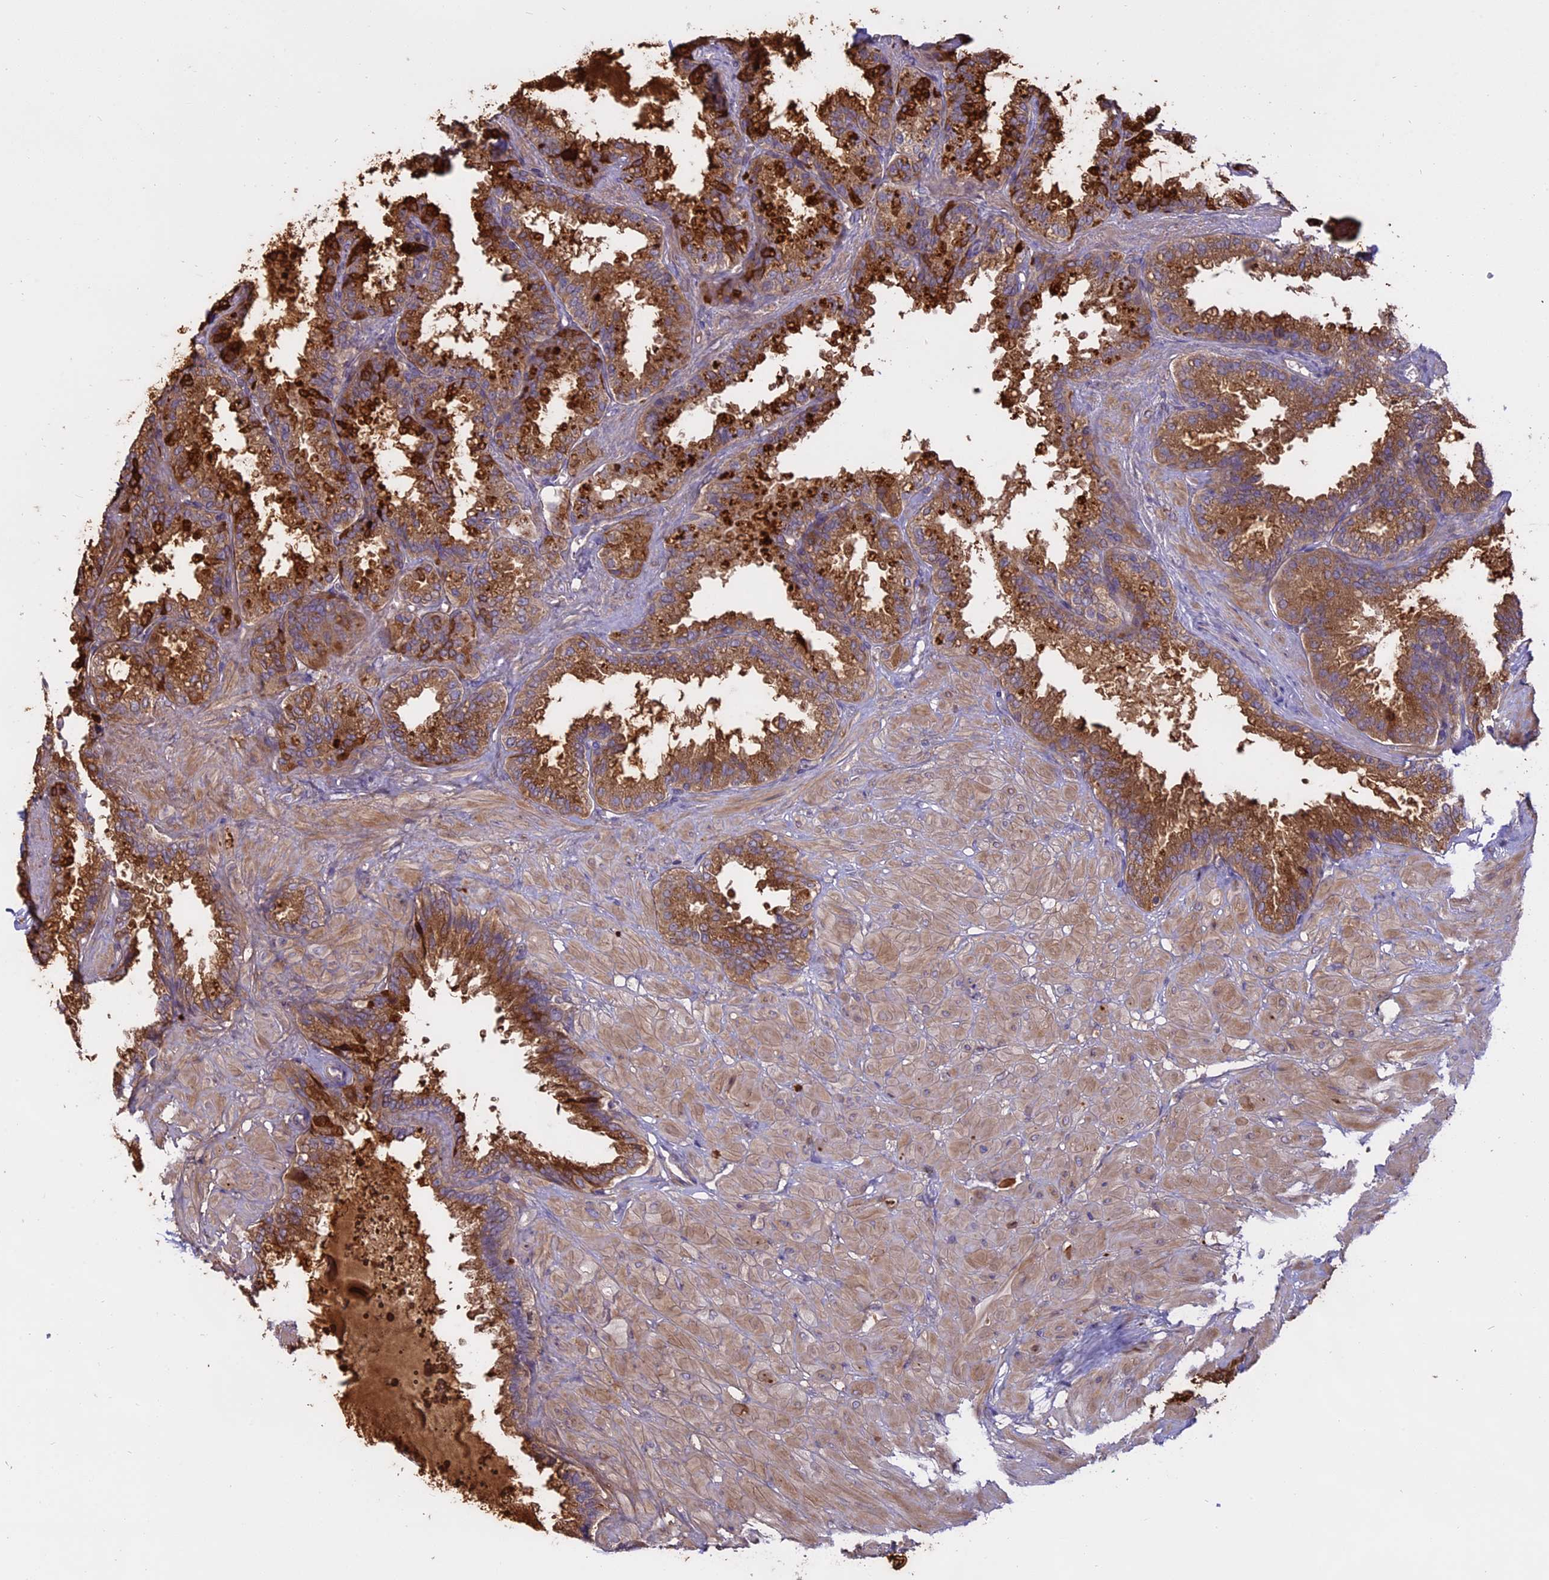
{"staining": {"intensity": "moderate", "quantity": ">75%", "location": "cytoplasmic/membranous"}, "tissue": "seminal vesicle", "cell_type": "Glandular cells", "image_type": "normal", "snomed": [{"axis": "morphology", "description": "Normal tissue, NOS"}, {"axis": "topography", "description": "Seminal veicle"}], "caption": "High-power microscopy captured an immunohistochemistry histopathology image of normal seminal vesicle, revealing moderate cytoplasmic/membranous positivity in approximately >75% of glandular cells. (IHC, brightfield microscopy, high magnification).", "gene": "MEMO1", "patient": {"sex": "male", "age": 46}}